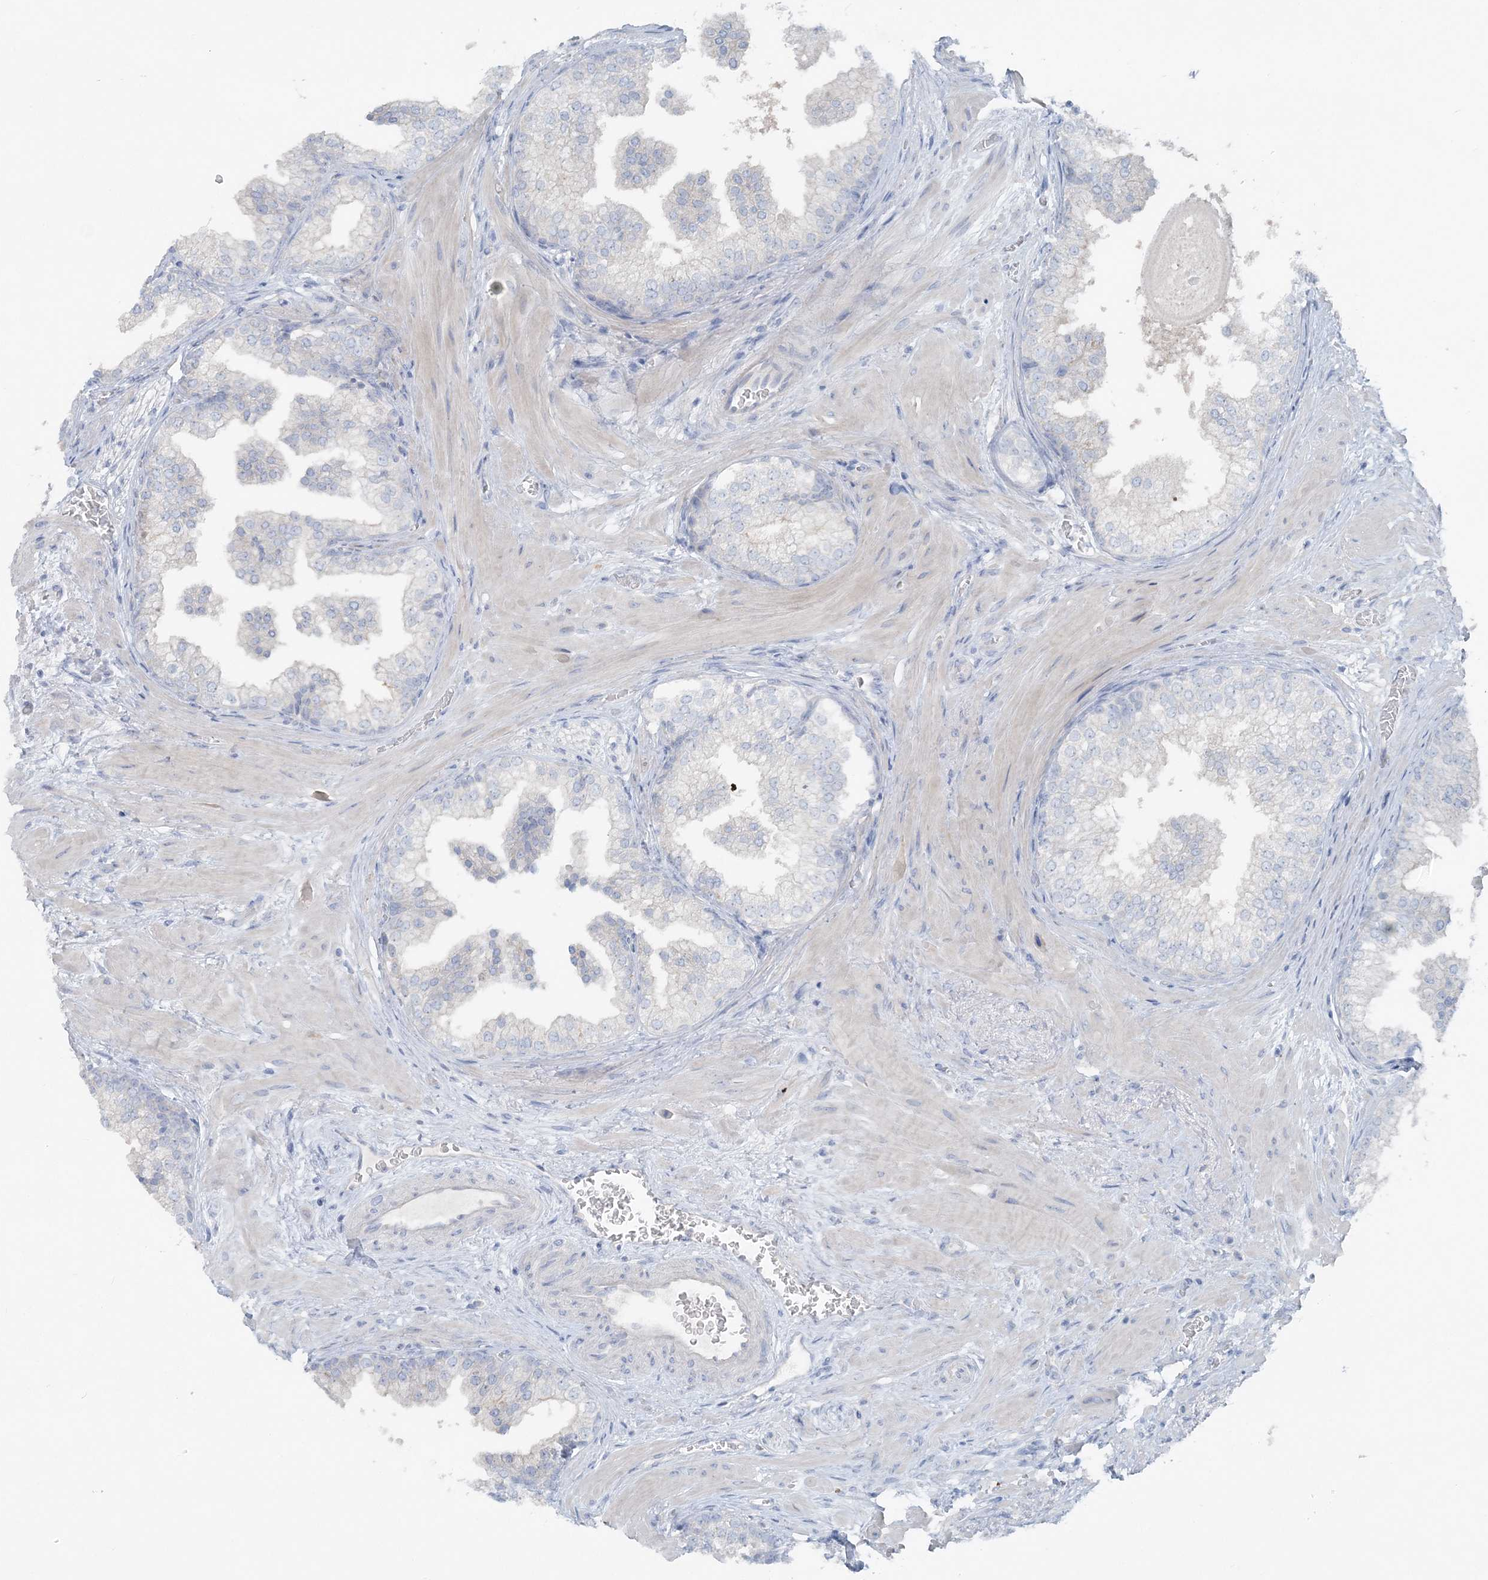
{"staining": {"intensity": "negative", "quantity": "none", "location": "none"}, "tissue": "prostate", "cell_type": "Glandular cells", "image_type": "normal", "snomed": [{"axis": "morphology", "description": "Normal tissue, NOS"}, {"axis": "topography", "description": "Prostate"}], "caption": "A histopathology image of prostate stained for a protein shows no brown staining in glandular cells. (DAB (3,3'-diaminobenzidine) immunohistochemistry (IHC) with hematoxylin counter stain).", "gene": "ATP11A", "patient": {"sex": "male", "age": 48}}